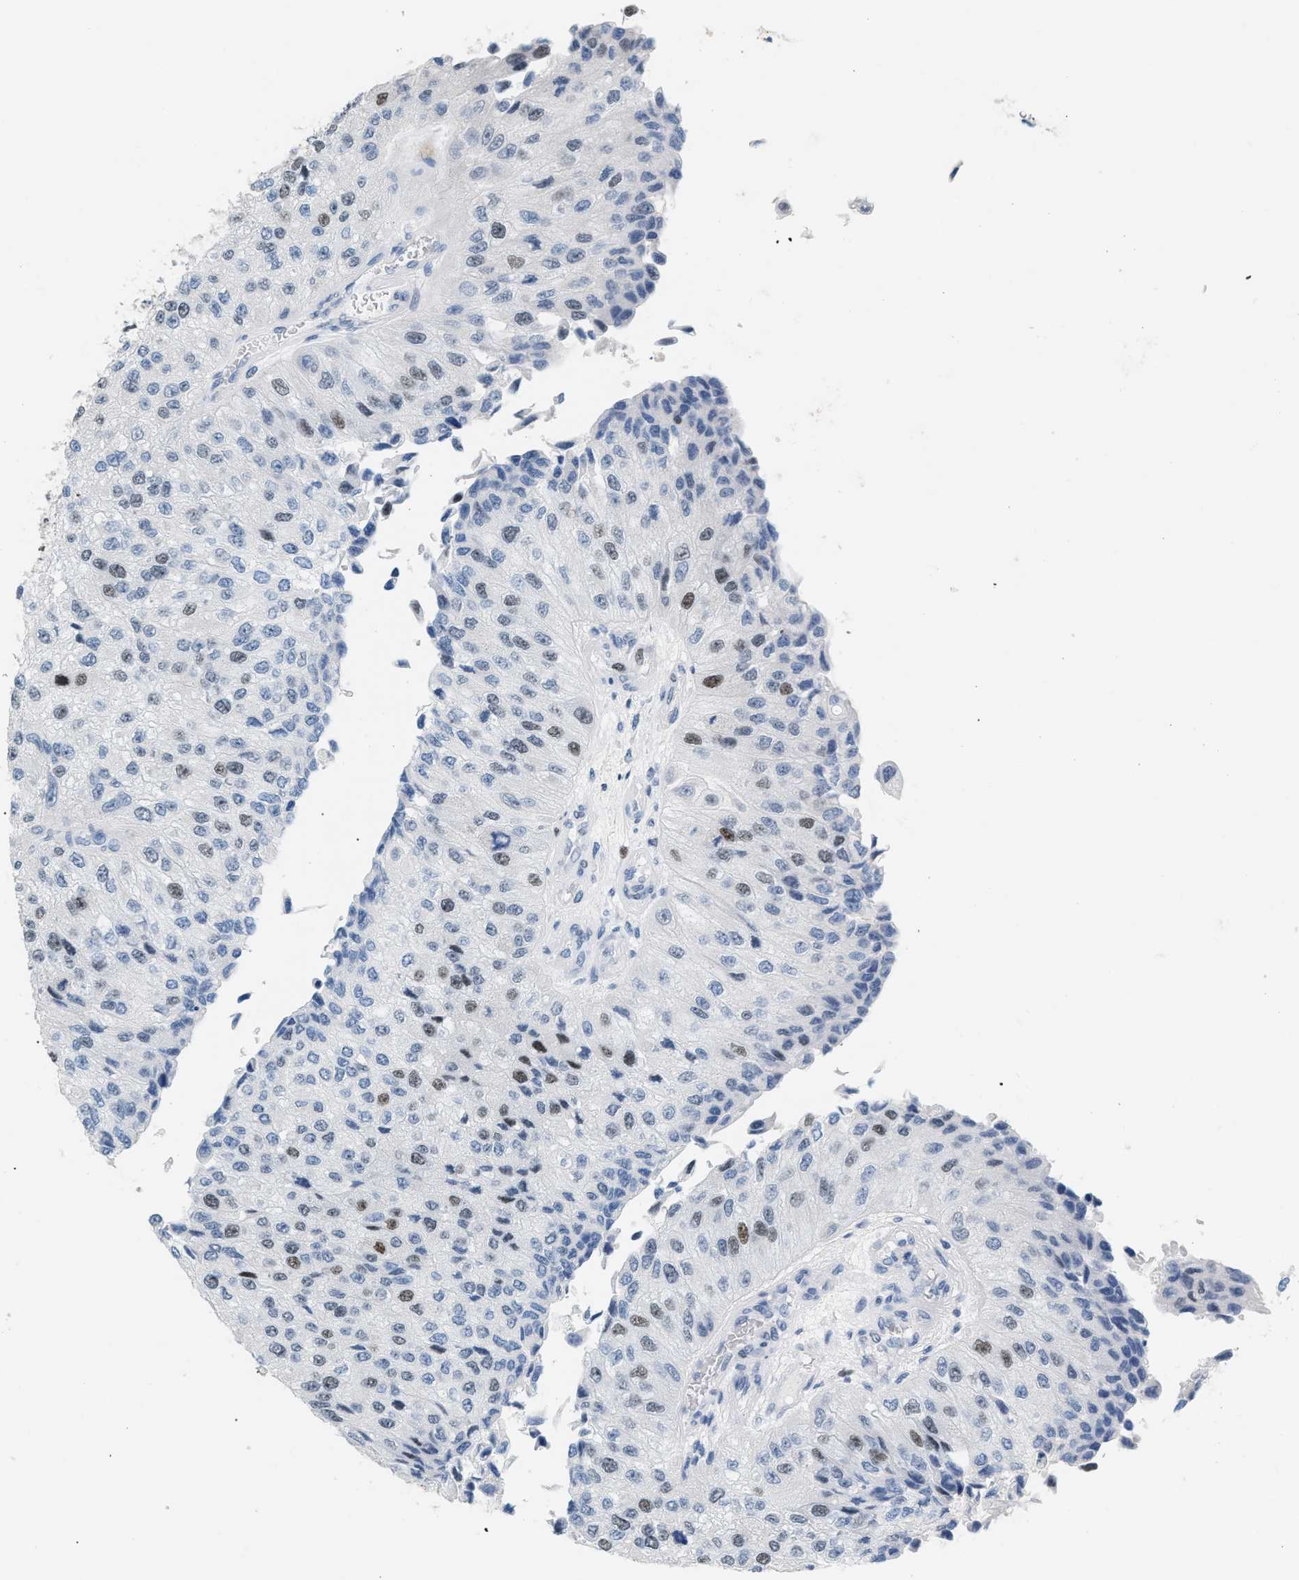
{"staining": {"intensity": "moderate", "quantity": "<25%", "location": "nuclear"}, "tissue": "urothelial cancer", "cell_type": "Tumor cells", "image_type": "cancer", "snomed": [{"axis": "morphology", "description": "Urothelial carcinoma, High grade"}, {"axis": "topography", "description": "Kidney"}, {"axis": "topography", "description": "Urinary bladder"}], "caption": "Brown immunohistochemical staining in human urothelial cancer demonstrates moderate nuclear expression in approximately <25% of tumor cells. Using DAB (brown) and hematoxylin (blue) stains, captured at high magnification using brightfield microscopy.", "gene": "MCM7", "patient": {"sex": "male", "age": 77}}